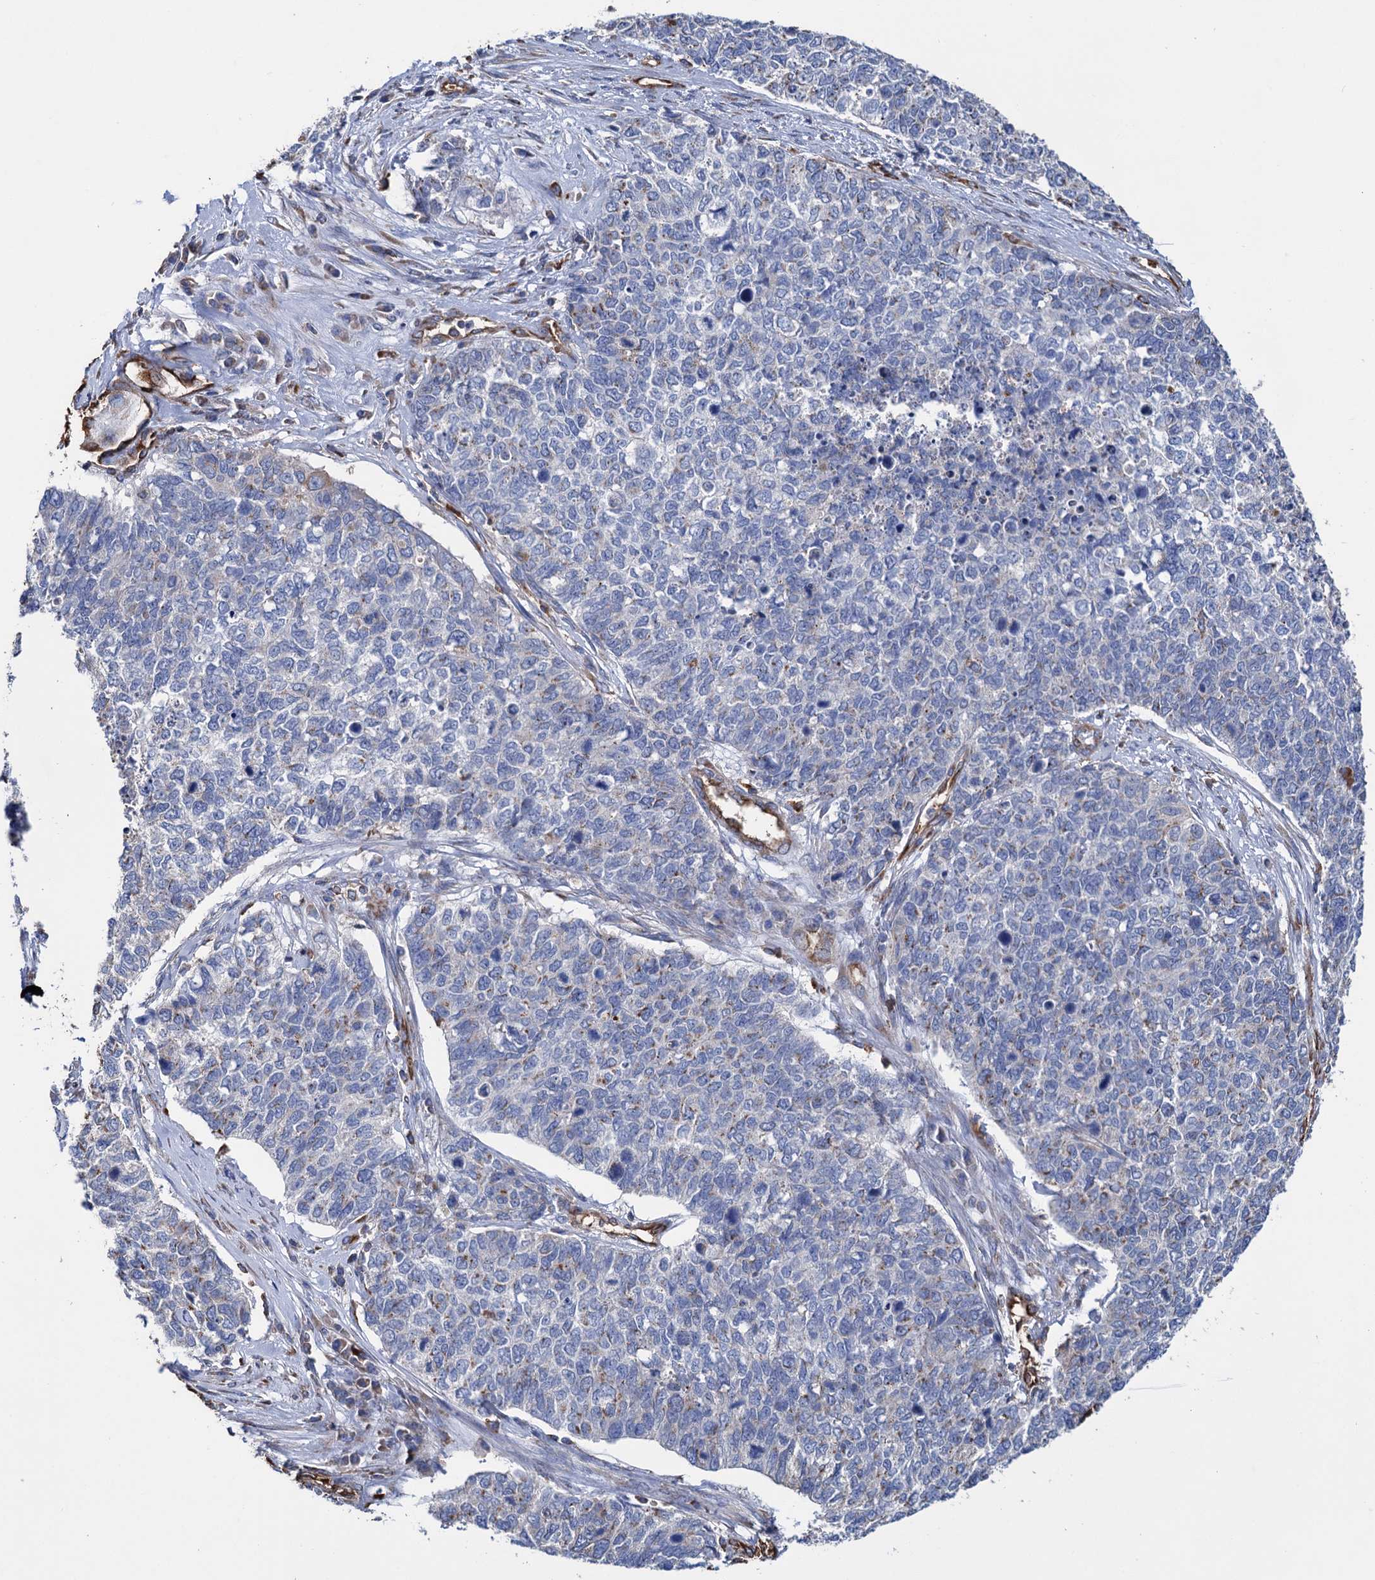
{"staining": {"intensity": "negative", "quantity": "none", "location": "none"}, "tissue": "cervical cancer", "cell_type": "Tumor cells", "image_type": "cancer", "snomed": [{"axis": "morphology", "description": "Squamous cell carcinoma, NOS"}, {"axis": "topography", "description": "Cervix"}], "caption": "Cervical cancer stained for a protein using immunohistochemistry demonstrates no positivity tumor cells.", "gene": "SCPEP1", "patient": {"sex": "female", "age": 63}}